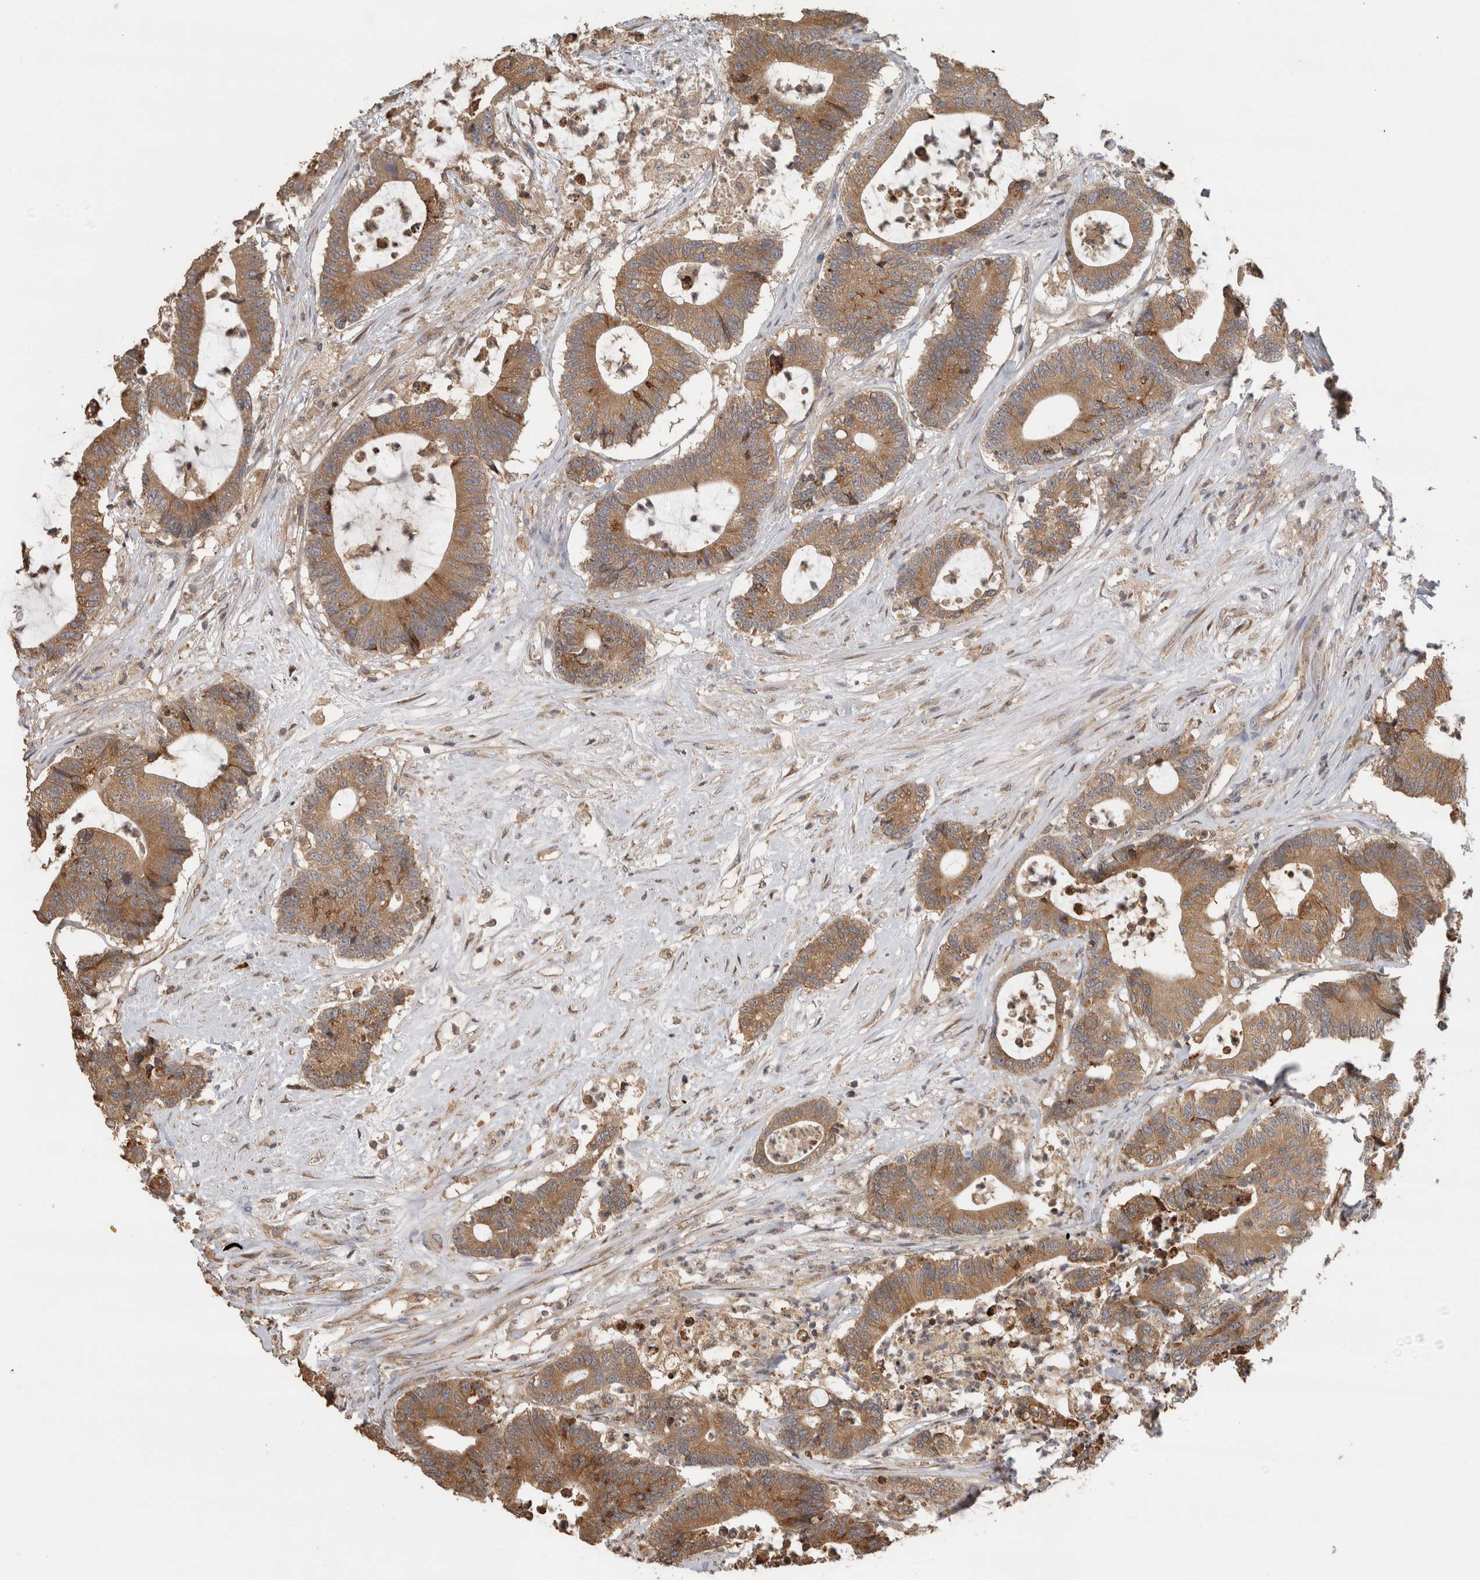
{"staining": {"intensity": "moderate", "quantity": ">75%", "location": "cytoplasmic/membranous"}, "tissue": "colorectal cancer", "cell_type": "Tumor cells", "image_type": "cancer", "snomed": [{"axis": "morphology", "description": "Adenocarcinoma, NOS"}, {"axis": "topography", "description": "Colon"}], "caption": "Tumor cells reveal medium levels of moderate cytoplasmic/membranous positivity in about >75% of cells in colorectal cancer (adenocarcinoma).", "gene": "TBCE", "patient": {"sex": "female", "age": 84}}